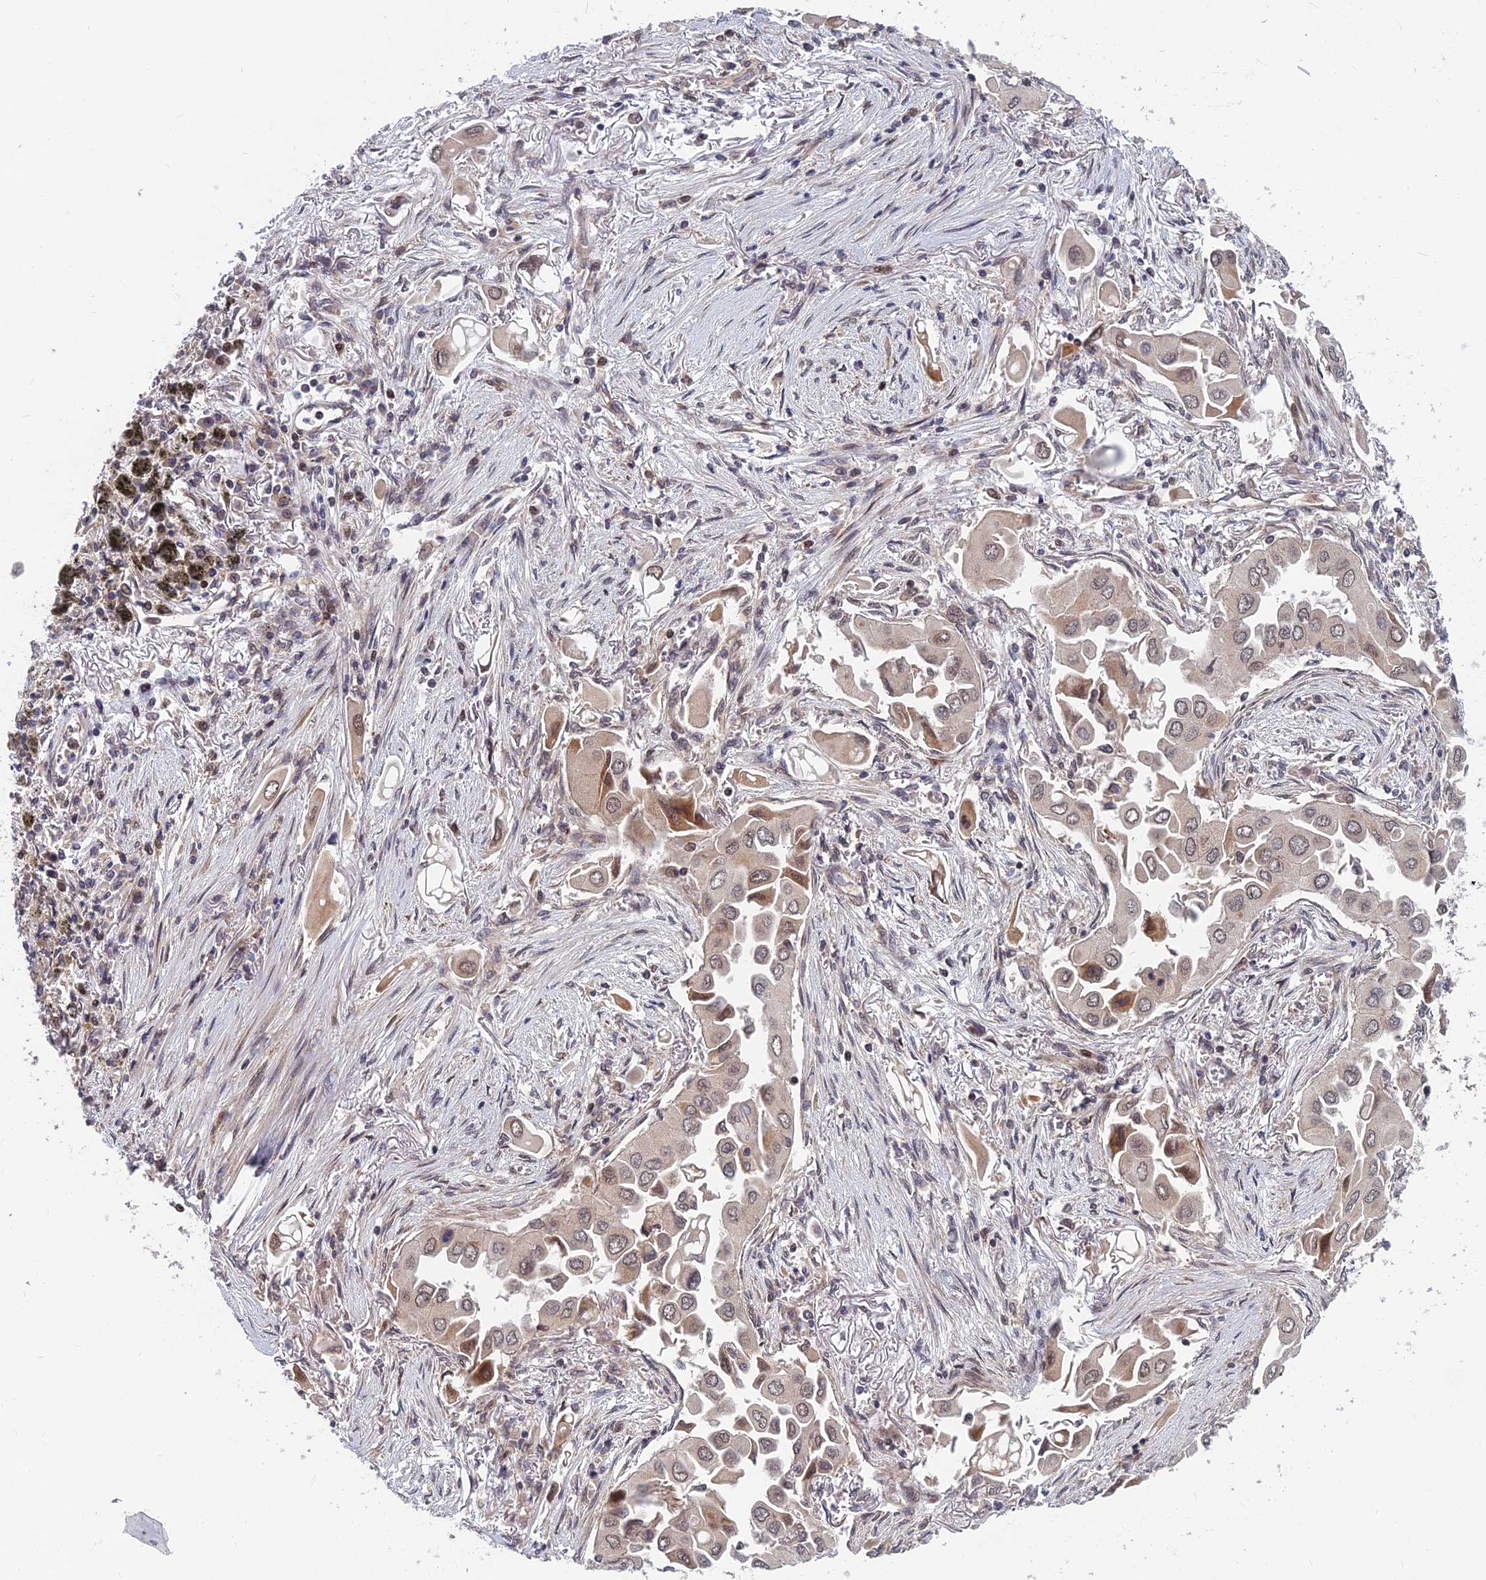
{"staining": {"intensity": "moderate", "quantity": "<25%", "location": "cytoplasmic/membranous,nuclear"}, "tissue": "lung cancer", "cell_type": "Tumor cells", "image_type": "cancer", "snomed": [{"axis": "morphology", "description": "Adenocarcinoma, NOS"}, {"axis": "topography", "description": "Lung"}], "caption": "Immunohistochemical staining of human adenocarcinoma (lung) displays low levels of moderate cytoplasmic/membranous and nuclear positivity in approximately <25% of tumor cells.", "gene": "COMMD2", "patient": {"sex": "female", "age": 76}}